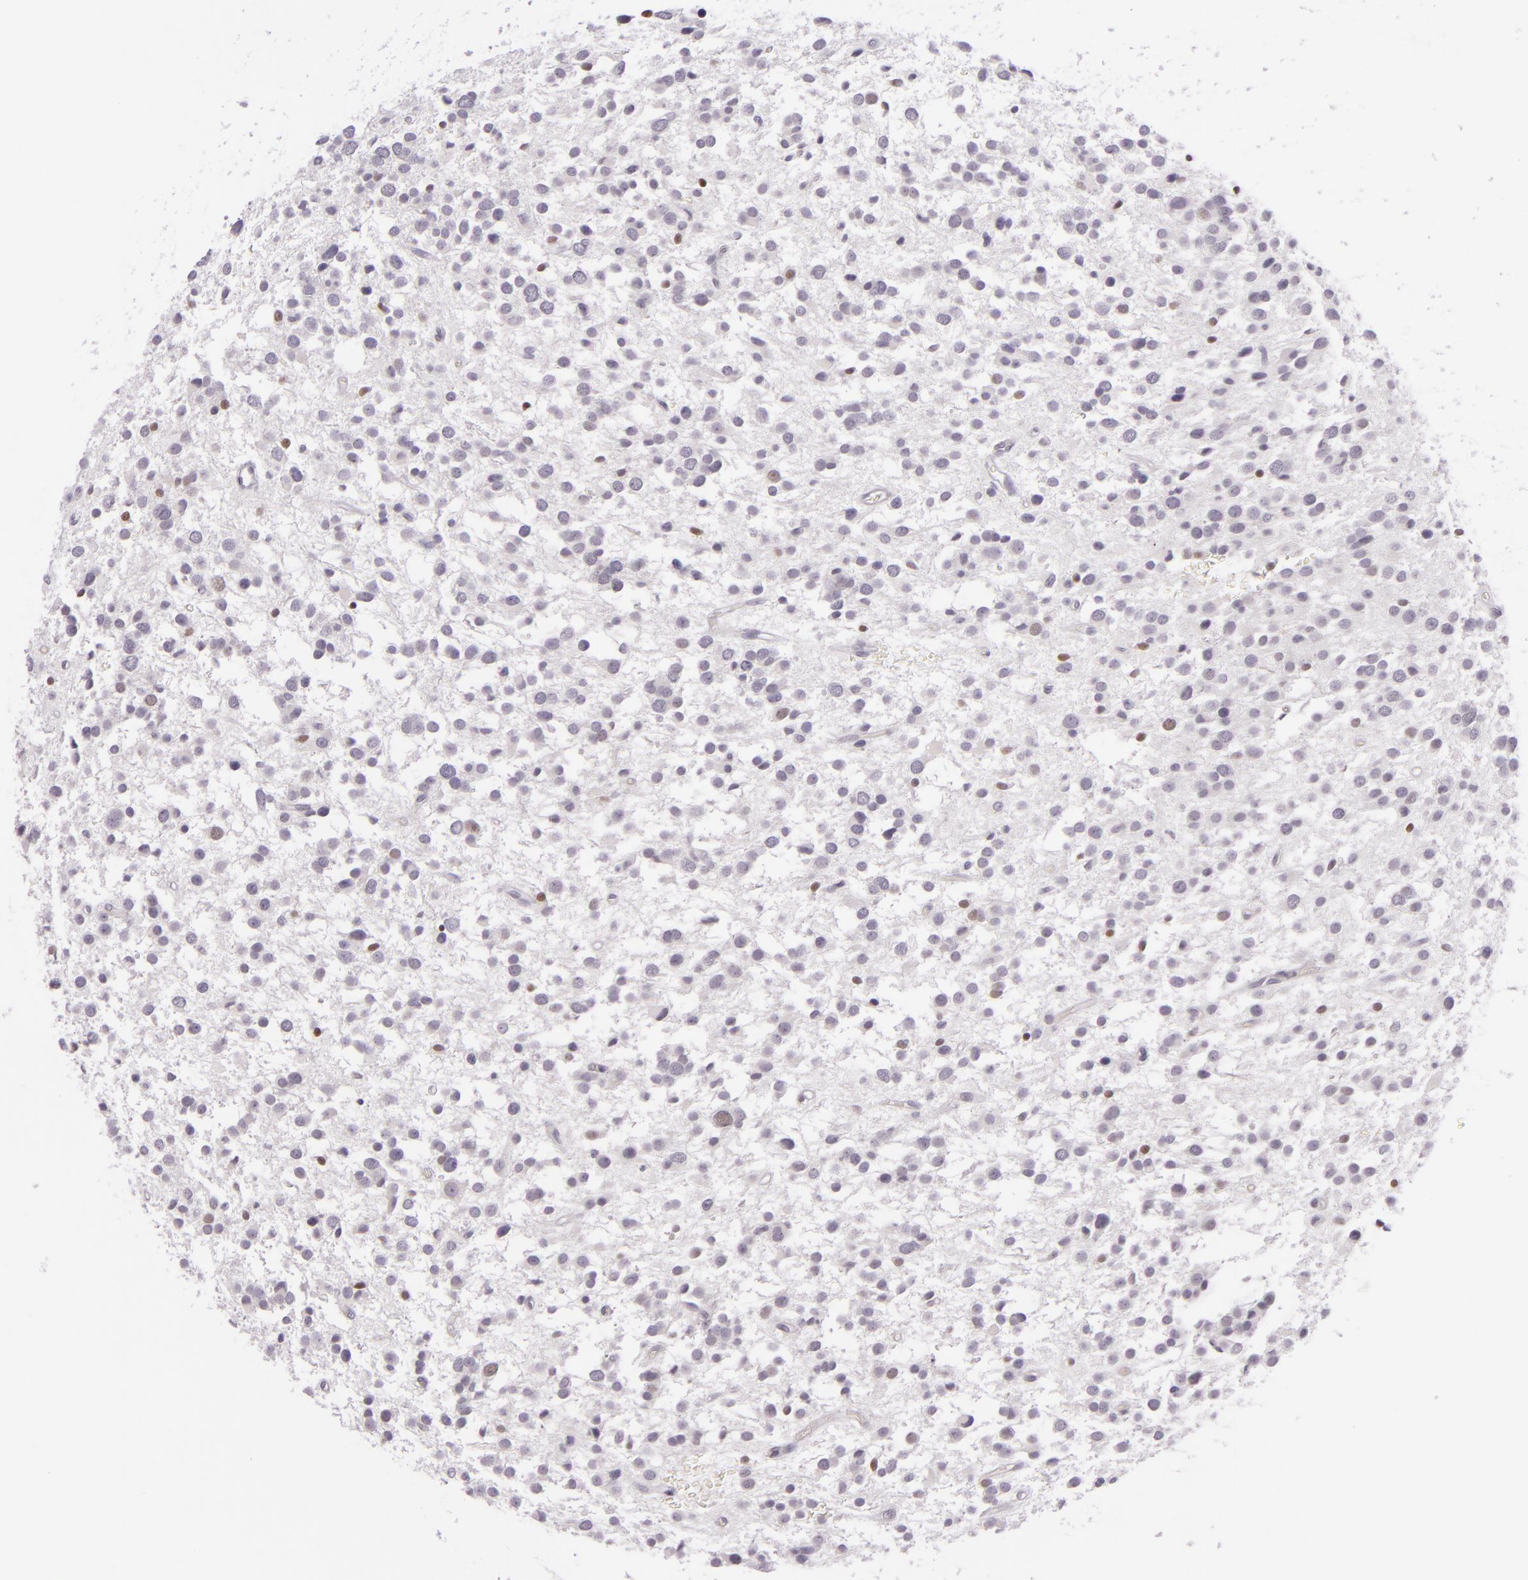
{"staining": {"intensity": "weak", "quantity": "<25%", "location": "nuclear"}, "tissue": "glioma", "cell_type": "Tumor cells", "image_type": "cancer", "snomed": [{"axis": "morphology", "description": "Glioma, malignant, Low grade"}, {"axis": "topography", "description": "Brain"}], "caption": "IHC photomicrograph of neoplastic tissue: human low-grade glioma (malignant) stained with DAB (3,3'-diaminobenzidine) demonstrates no significant protein staining in tumor cells.", "gene": "CHEK2", "patient": {"sex": "female", "age": 36}}